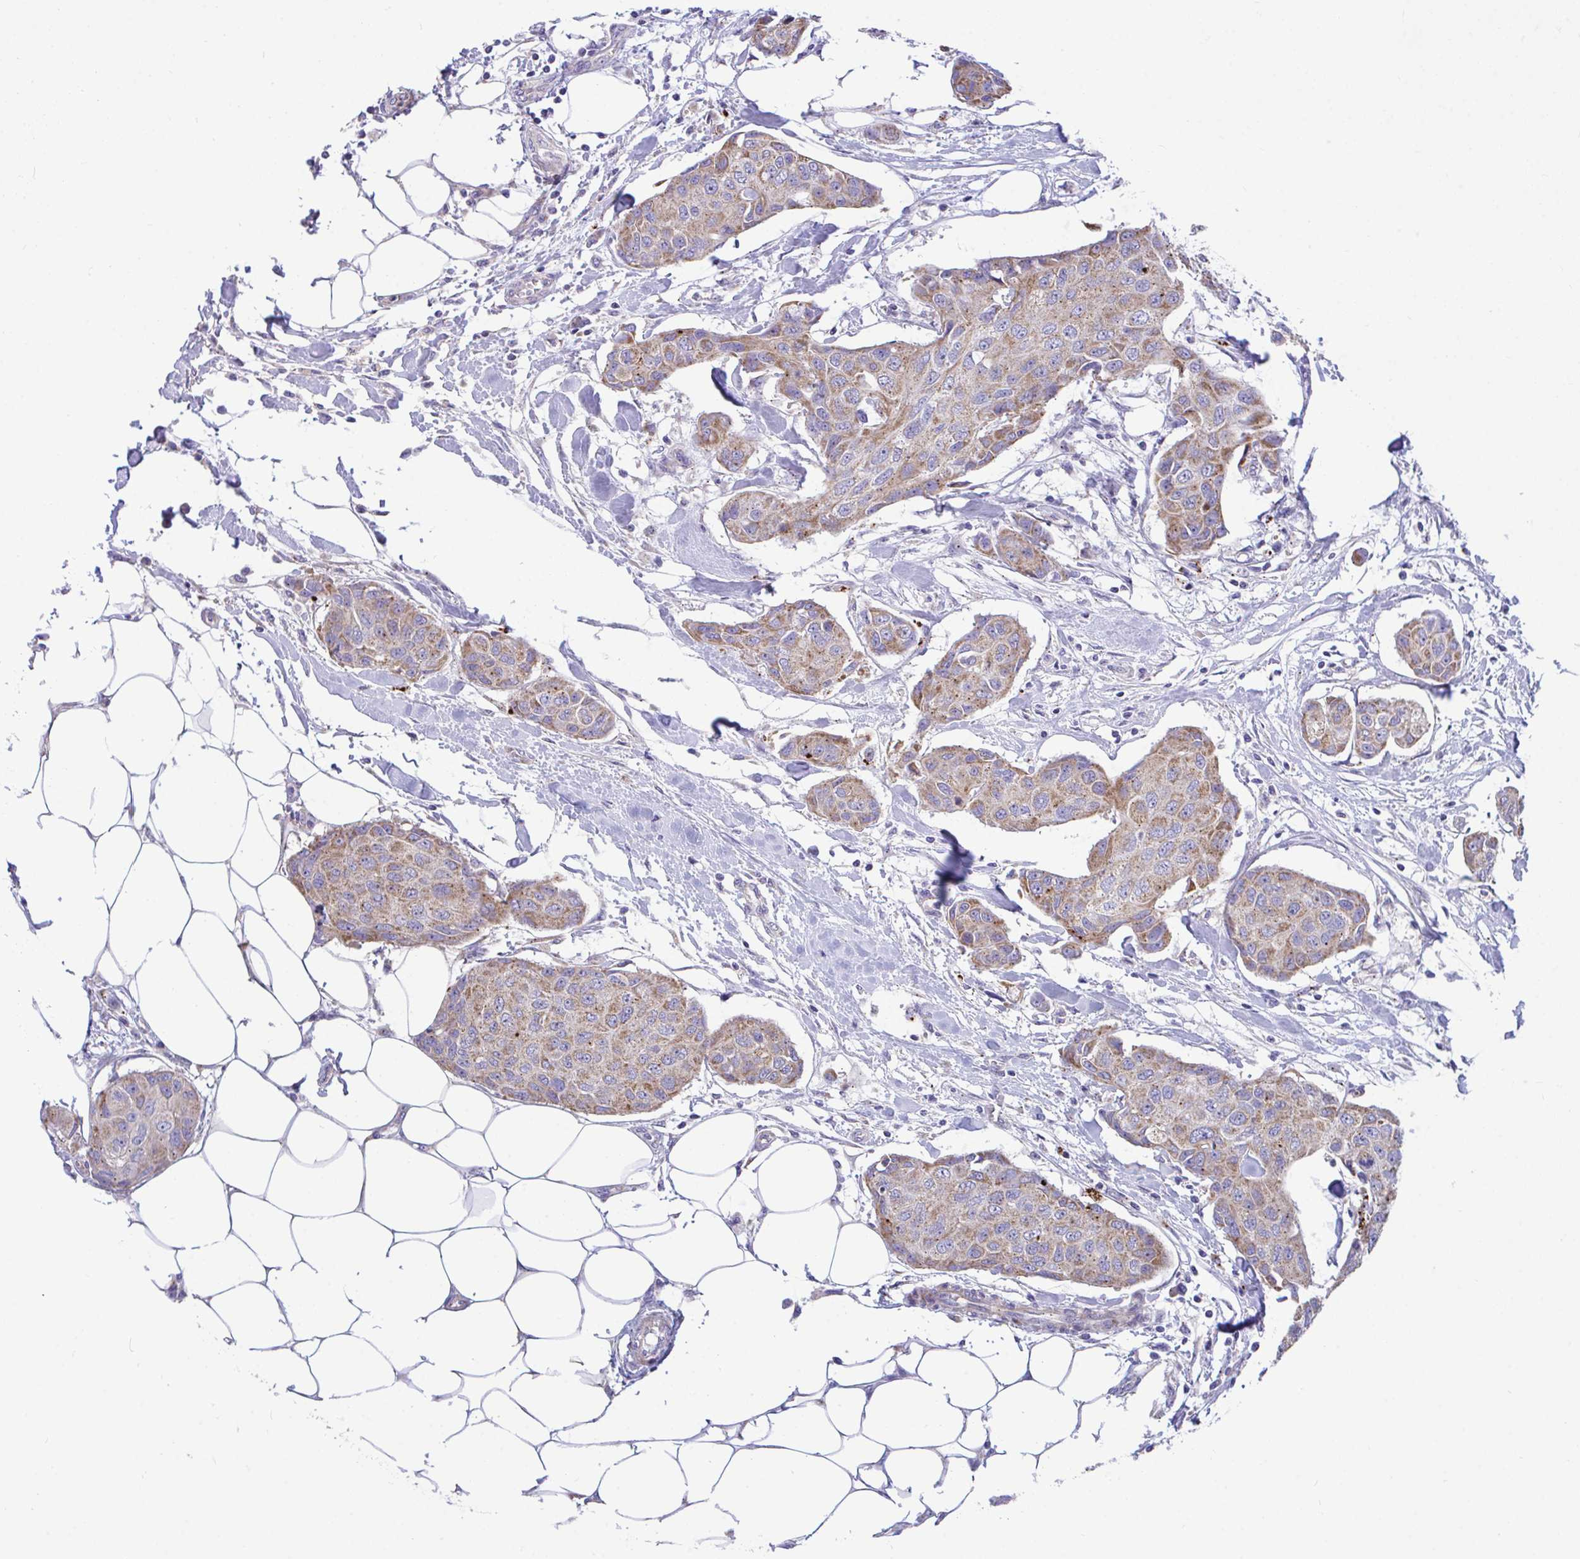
{"staining": {"intensity": "moderate", "quantity": ">75%", "location": "cytoplasmic/membranous"}, "tissue": "breast cancer", "cell_type": "Tumor cells", "image_type": "cancer", "snomed": [{"axis": "morphology", "description": "Duct carcinoma"}, {"axis": "topography", "description": "Breast"}, {"axis": "topography", "description": "Lymph node"}], "caption": "Protein staining of breast cancer (intraductal carcinoma) tissue displays moderate cytoplasmic/membranous expression in about >75% of tumor cells.", "gene": "MRPS16", "patient": {"sex": "female", "age": 80}}